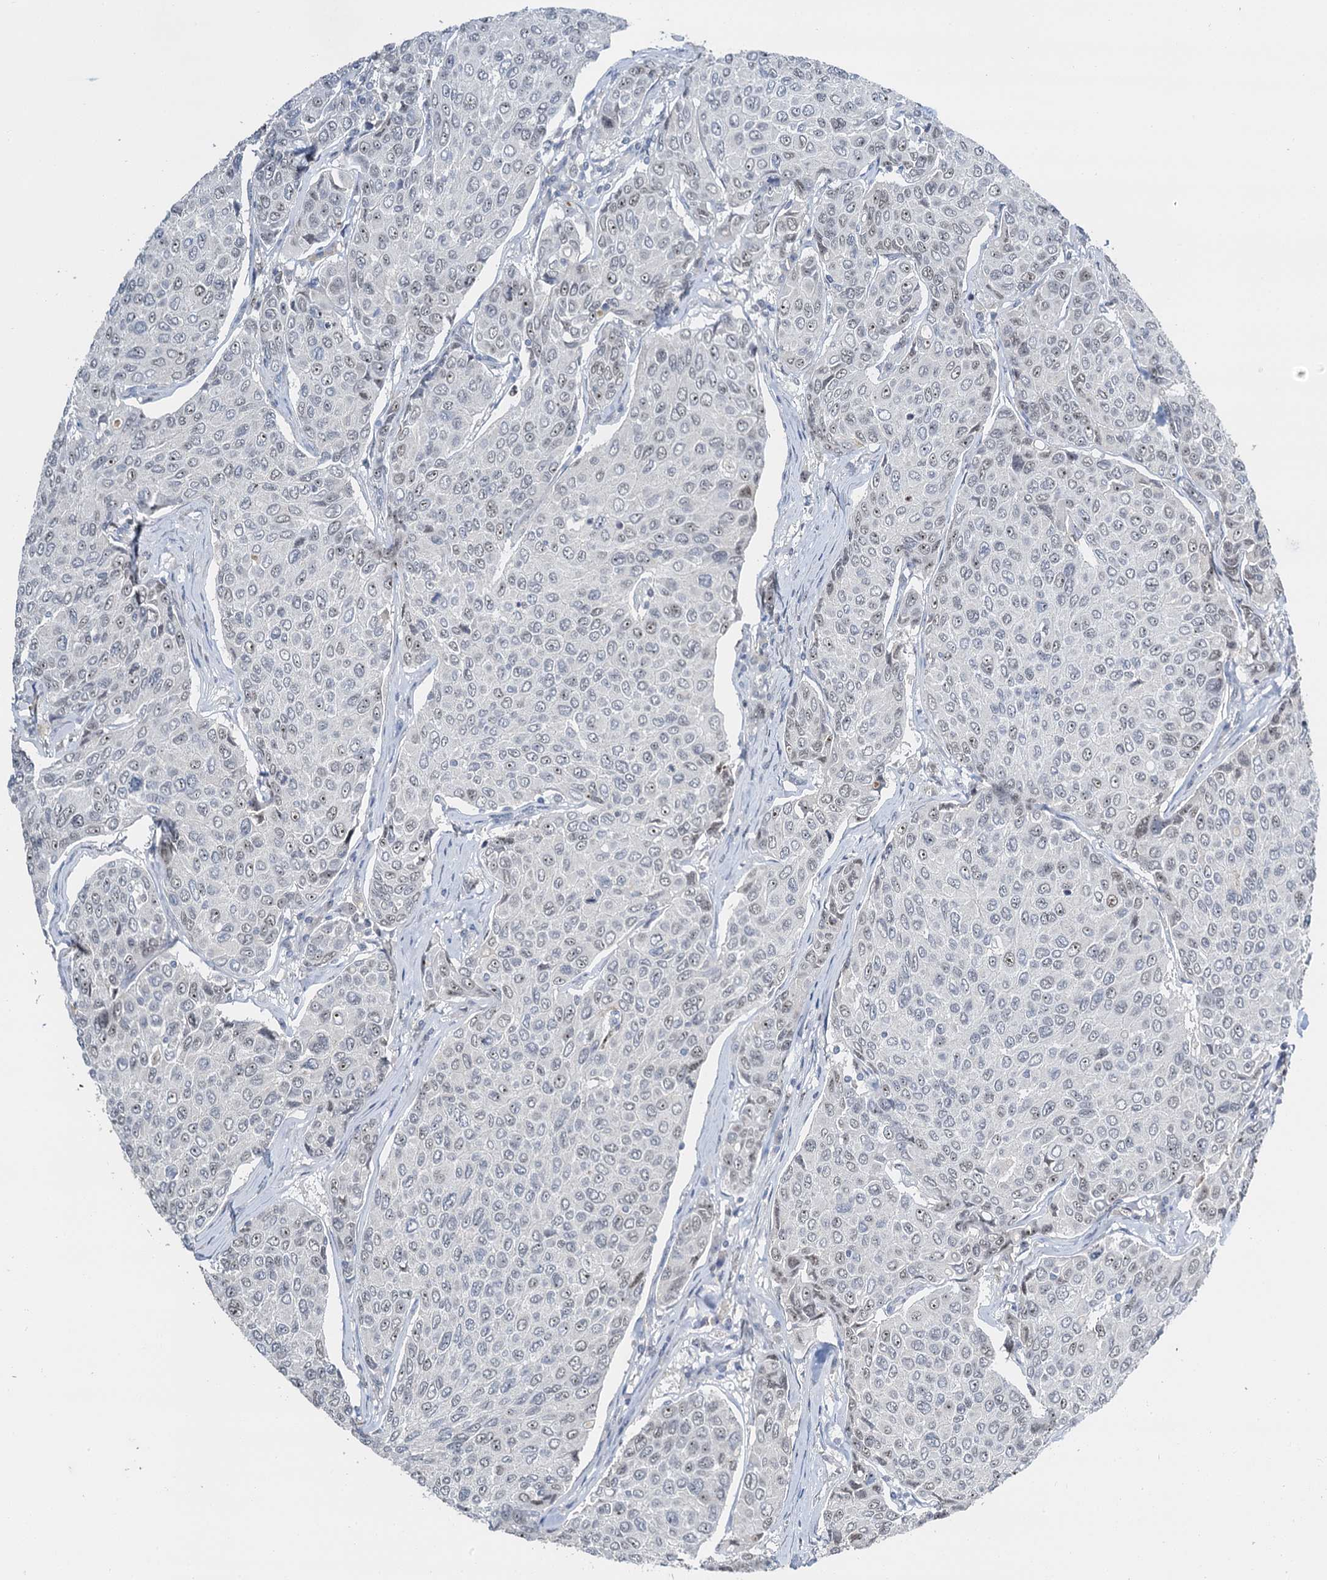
{"staining": {"intensity": "weak", "quantity": "25%-75%", "location": "nuclear"}, "tissue": "breast cancer", "cell_type": "Tumor cells", "image_type": "cancer", "snomed": [{"axis": "morphology", "description": "Duct carcinoma"}, {"axis": "topography", "description": "Breast"}], "caption": "Protein staining of infiltrating ductal carcinoma (breast) tissue displays weak nuclear staining in approximately 25%-75% of tumor cells.", "gene": "NOP2", "patient": {"sex": "female", "age": 55}}